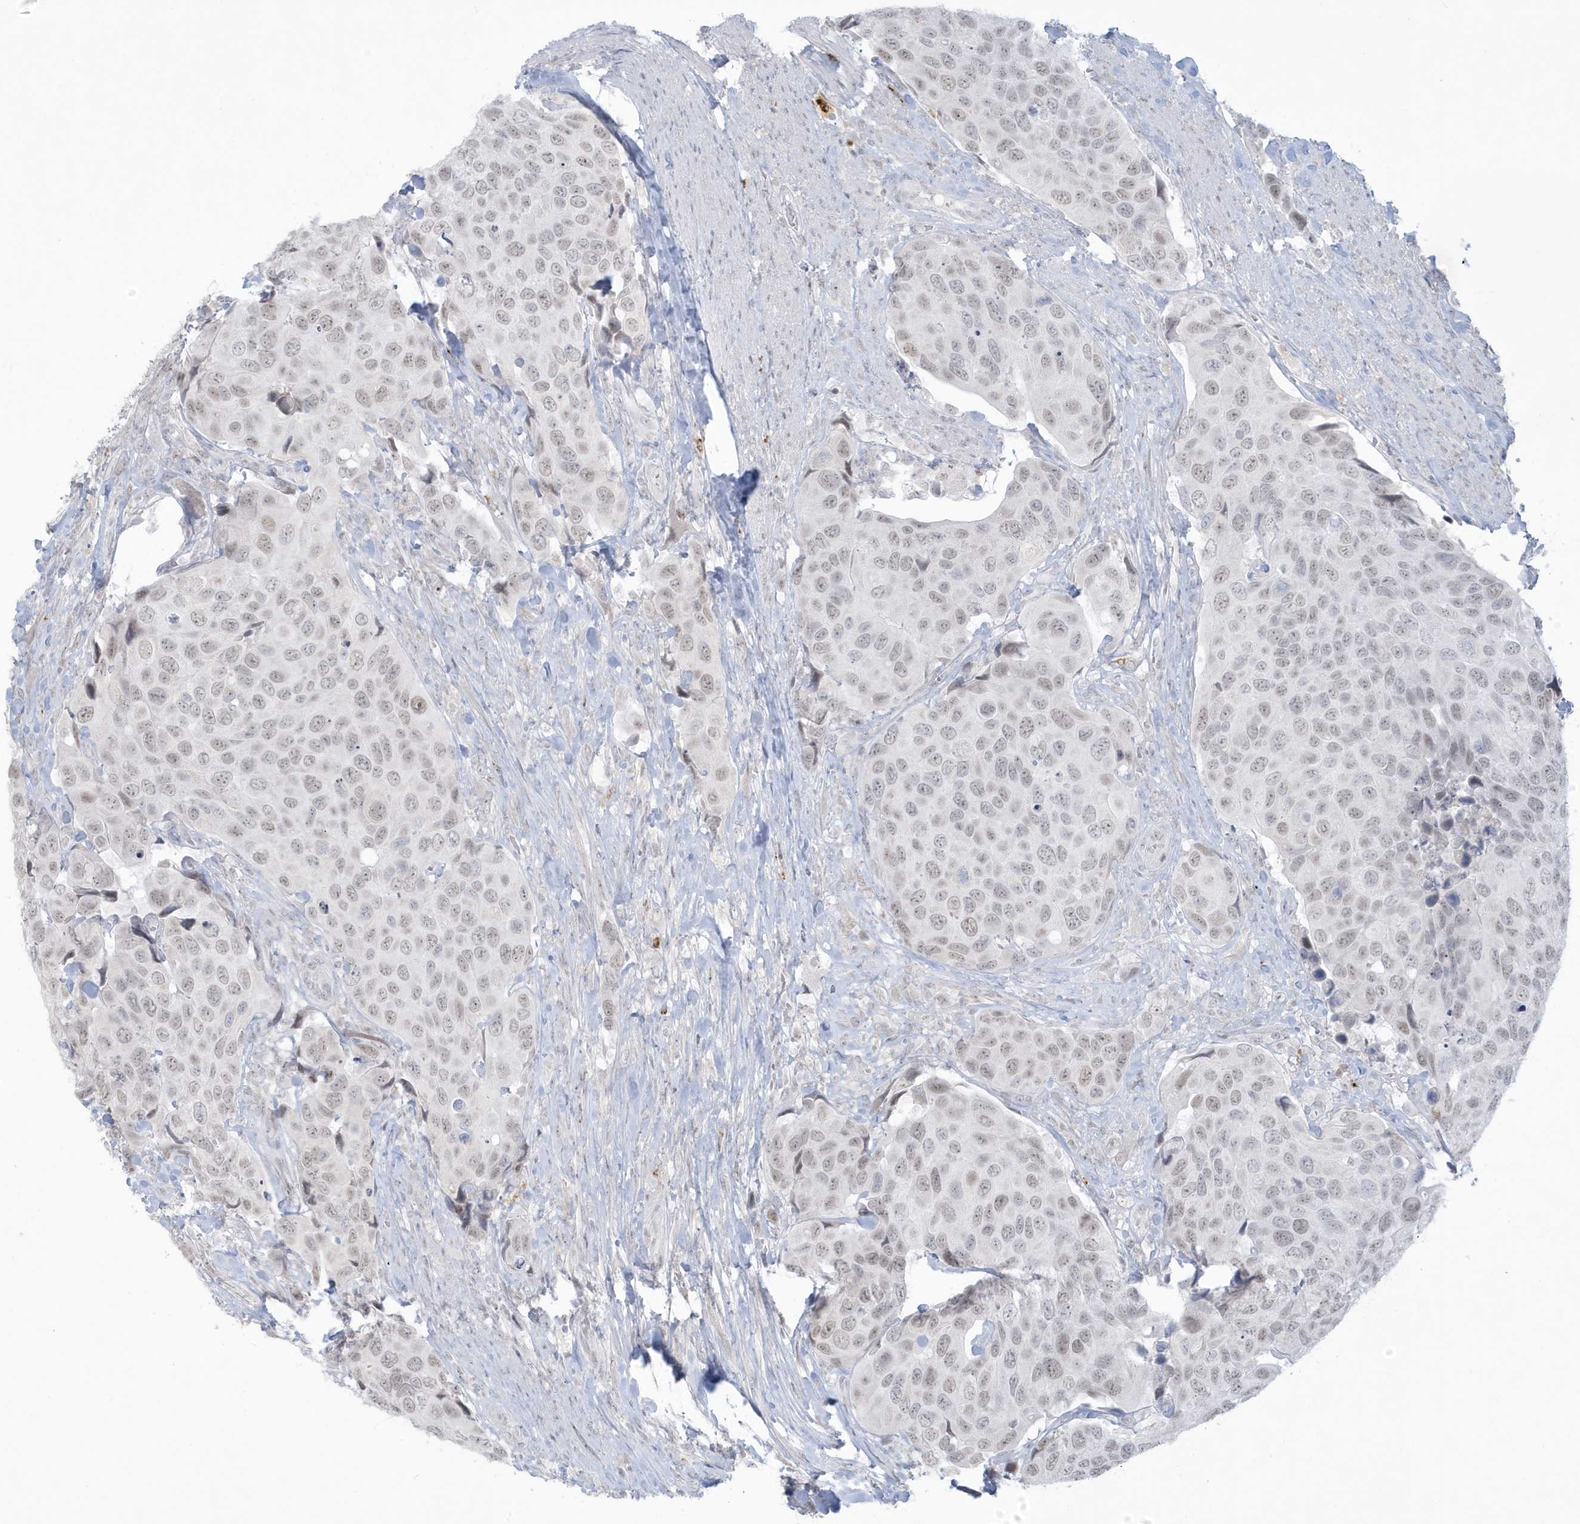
{"staining": {"intensity": "weak", "quantity": ">75%", "location": "nuclear"}, "tissue": "urothelial cancer", "cell_type": "Tumor cells", "image_type": "cancer", "snomed": [{"axis": "morphology", "description": "Urothelial carcinoma, High grade"}, {"axis": "topography", "description": "Urinary bladder"}], "caption": "This is an image of immunohistochemistry staining of urothelial cancer, which shows weak staining in the nuclear of tumor cells.", "gene": "HERC6", "patient": {"sex": "male", "age": 74}}